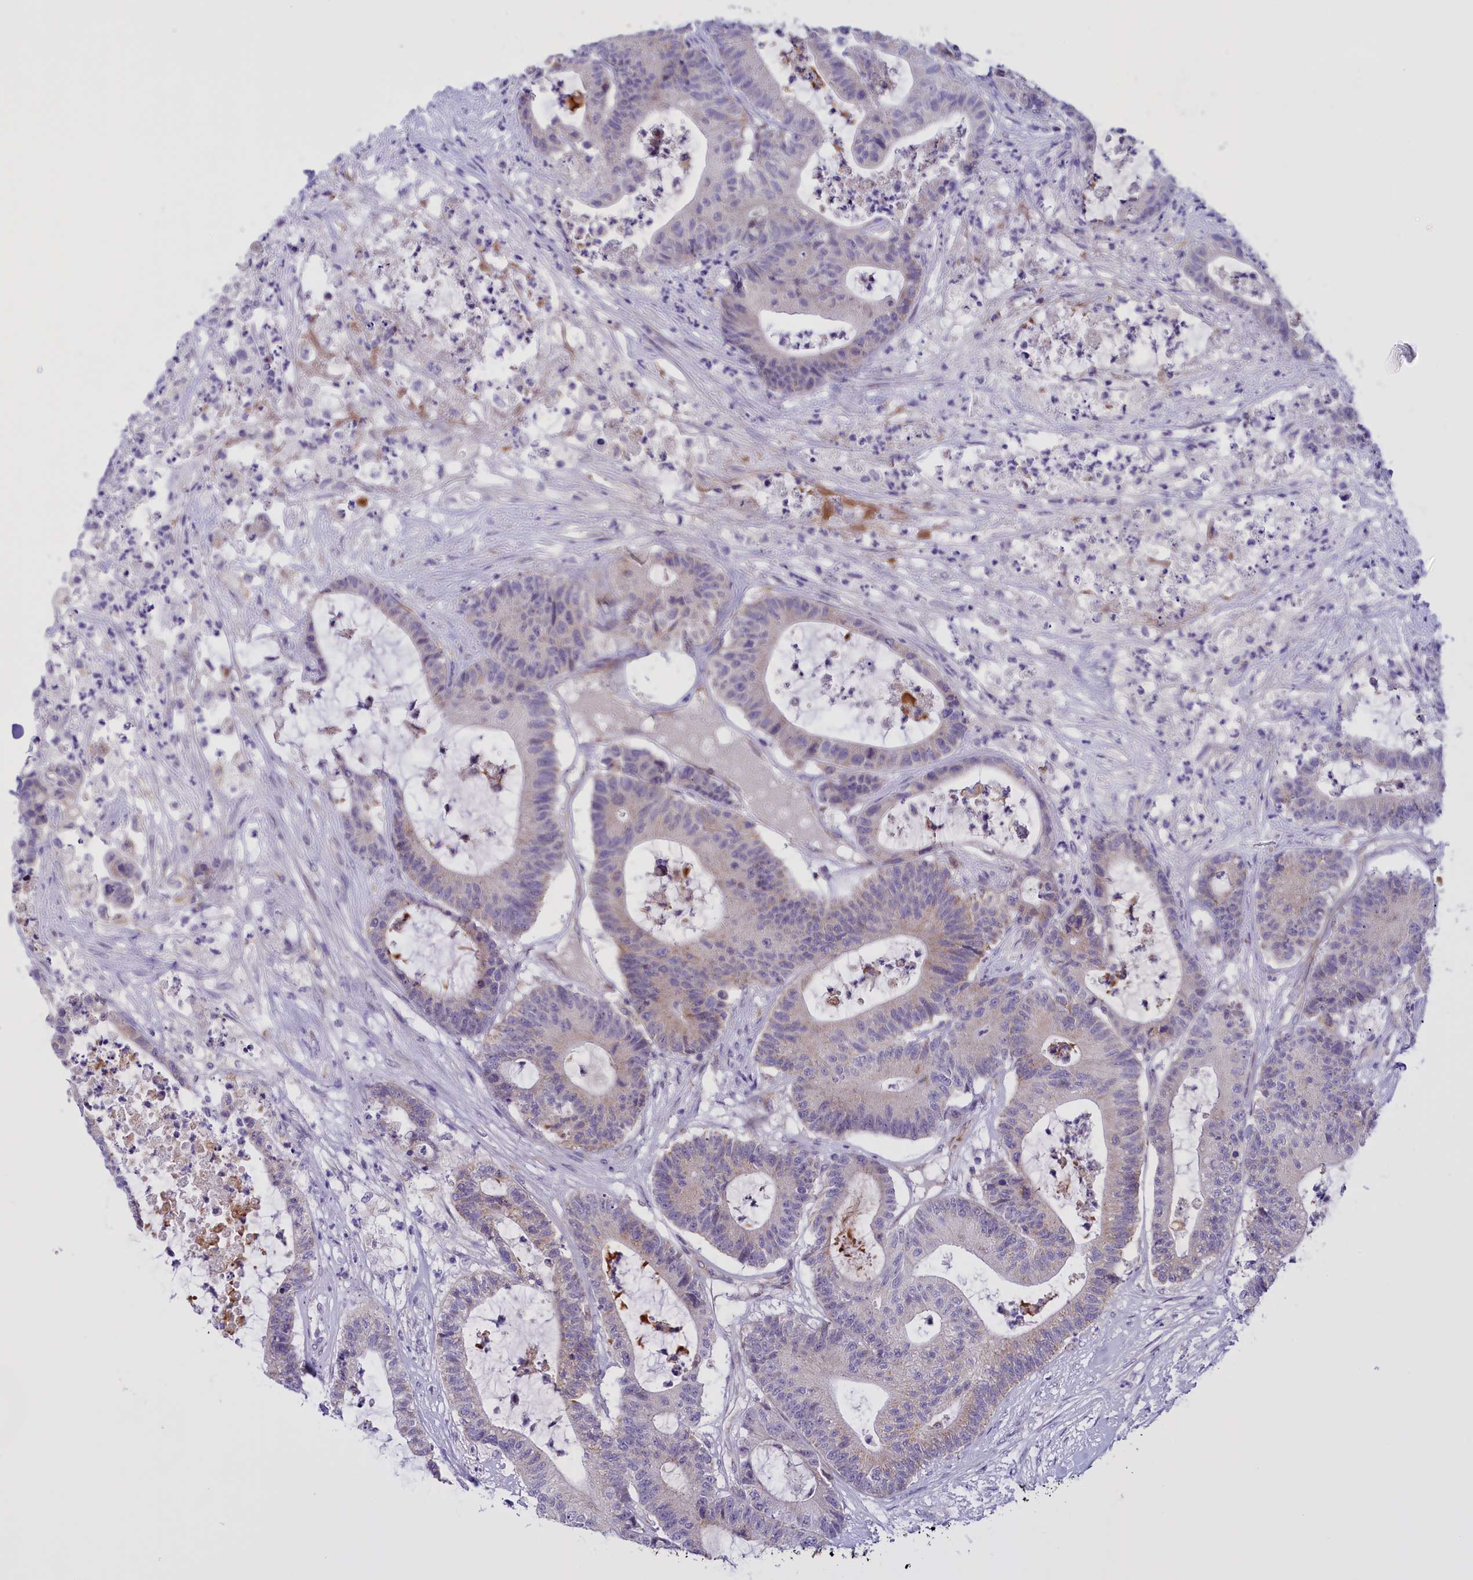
{"staining": {"intensity": "negative", "quantity": "none", "location": "none"}, "tissue": "colorectal cancer", "cell_type": "Tumor cells", "image_type": "cancer", "snomed": [{"axis": "morphology", "description": "Adenocarcinoma, NOS"}, {"axis": "topography", "description": "Colon"}], "caption": "This is a histopathology image of IHC staining of colorectal cancer (adenocarcinoma), which shows no expression in tumor cells.", "gene": "FAM149B1", "patient": {"sex": "female", "age": 84}}